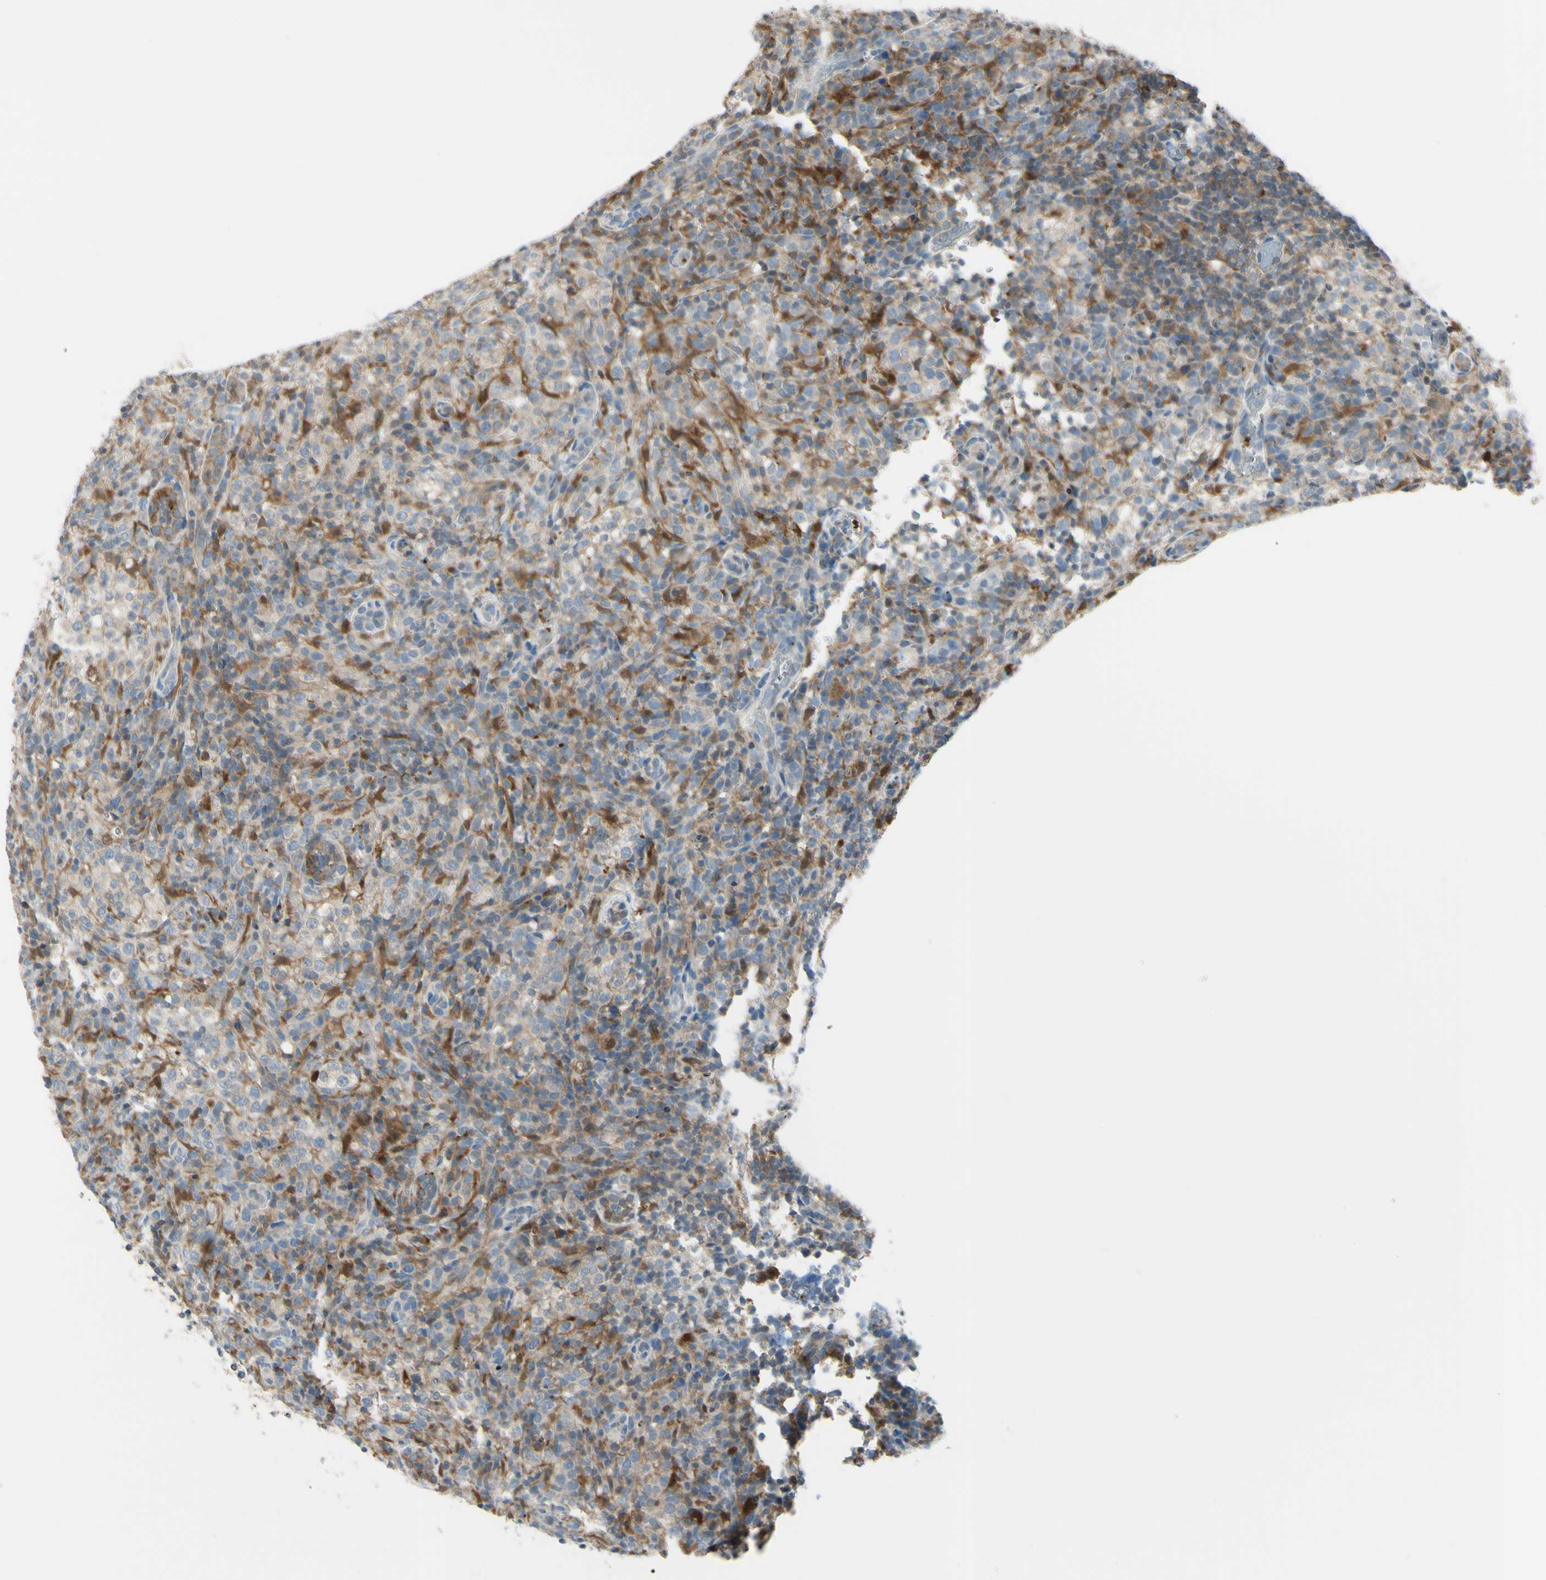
{"staining": {"intensity": "weak", "quantity": "25%-75%", "location": "cytoplasmic/membranous"}, "tissue": "lymphoma", "cell_type": "Tumor cells", "image_type": "cancer", "snomed": [{"axis": "morphology", "description": "Malignant lymphoma, non-Hodgkin's type, High grade"}, {"axis": "topography", "description": "Lymph node"}], "caption": "A low amount of weak cytoplasmic/membranous staining is present in approximately 25%-75% of tumor cells in high-grade malignant lymphoma, non-Hodgkin's type tissue. The staining is performed using DAB brown chromogen to label protein expression. The nuclei are counter-stained blue using hematoxylin.", "gene": "CYRIB", "patient": {"sex": "female", "age": 76}}